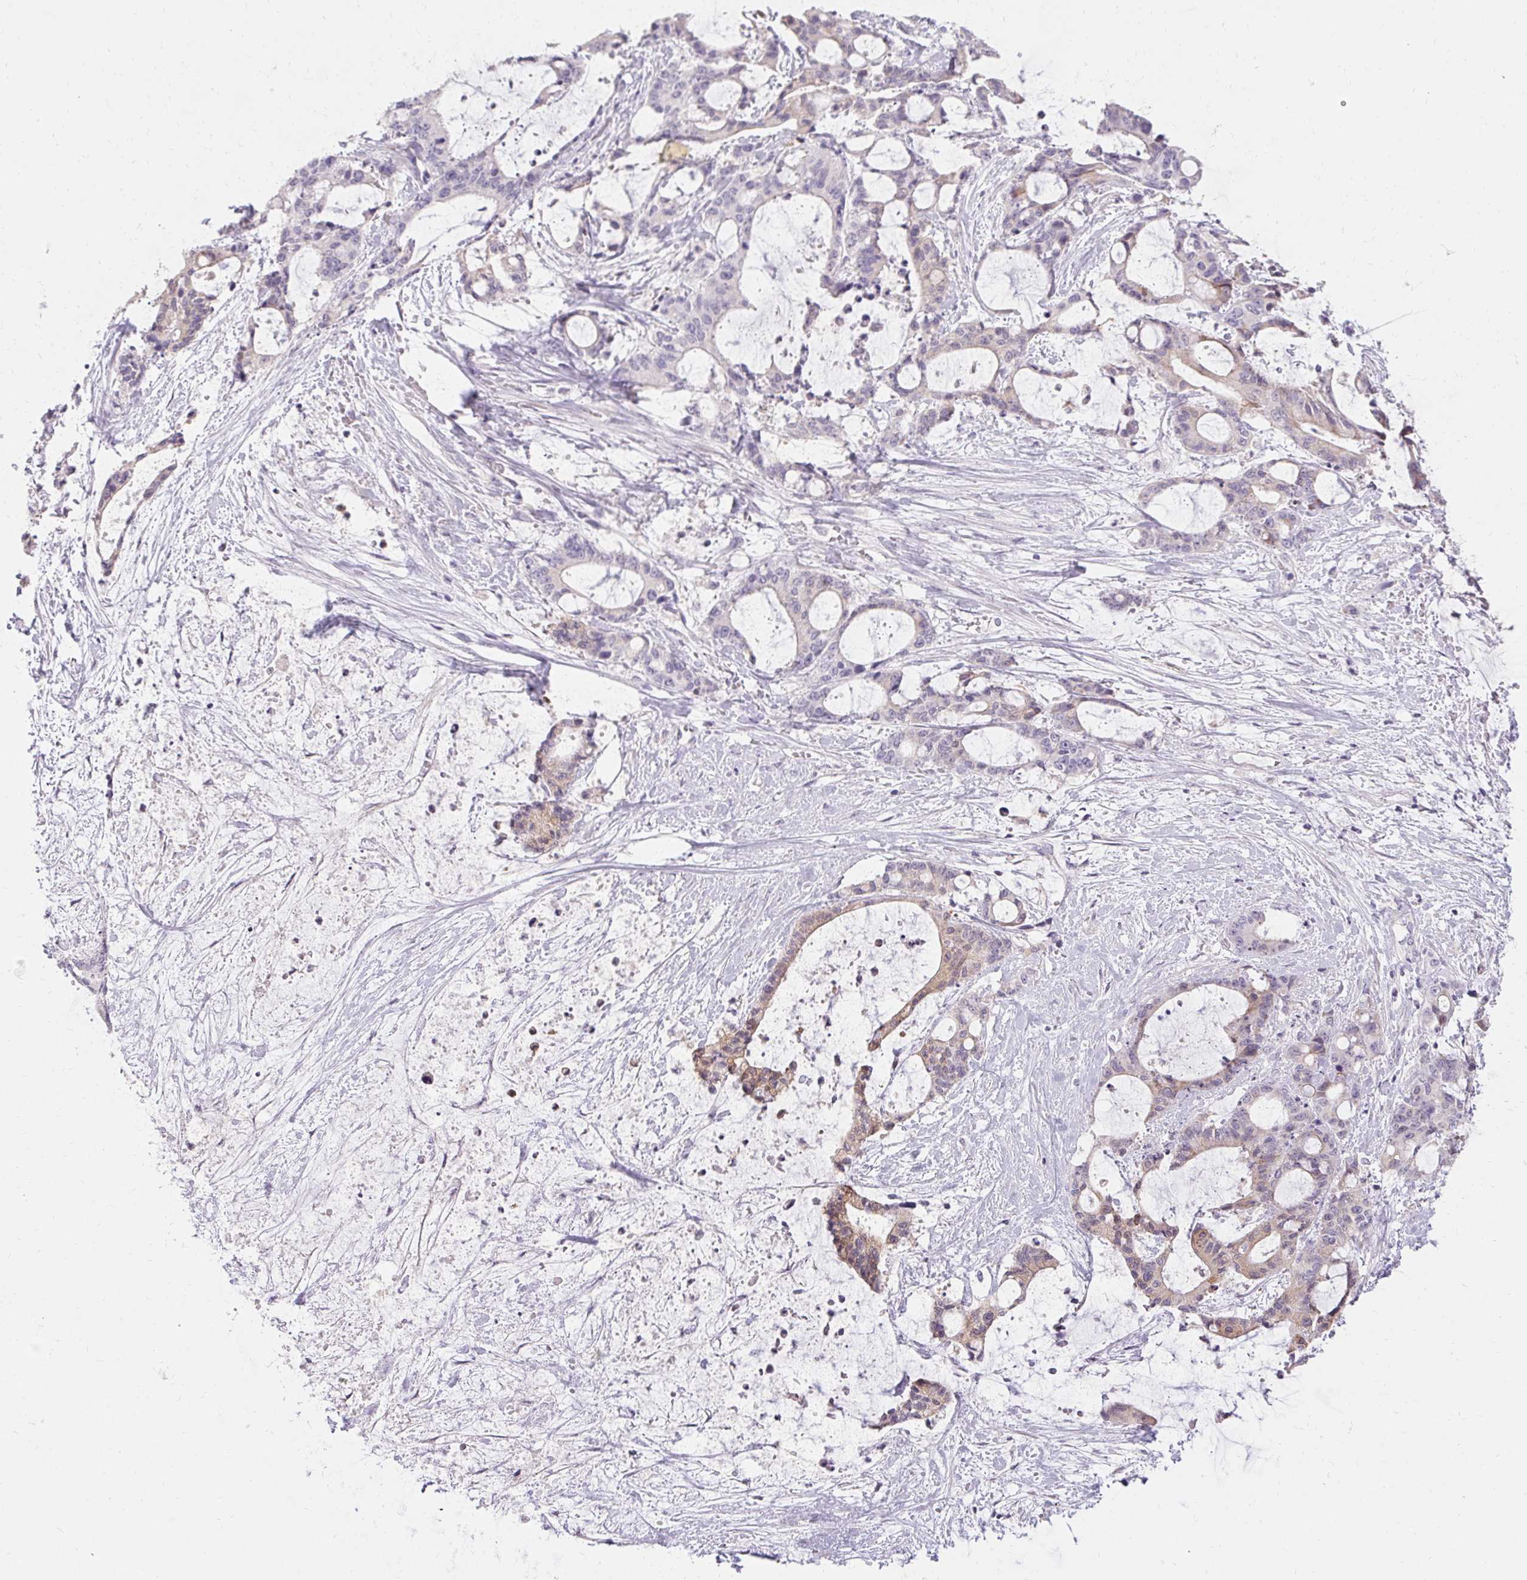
{"staining": {"intensity": "weak", "quantity": "<25%", "location": "cytoplasmic/membranous"}, "tissue": "liver cancer", "cell_type": "Tumor cells", "image_type": "cancer", "snomed": [{"axis": "morphology", "description": "Normal tissue, NOS"}, {"axis": "morphology", "description": "Cholangiocarcinoma"}, {"axis": "topography", "description": "Liver"}, {"axis": "topography", "description": "Peripheral nerve tissue"}], "caption": "This micrograph is of liver cancer (cholangiocarcinoma) stained with immunohistochemistry to label a protein in brown with the nuclei are counter-stained blue. There is no staining in tumor cells.", "gene": "HSD17B3", "patient": {"sex": "female", "age": 73}}